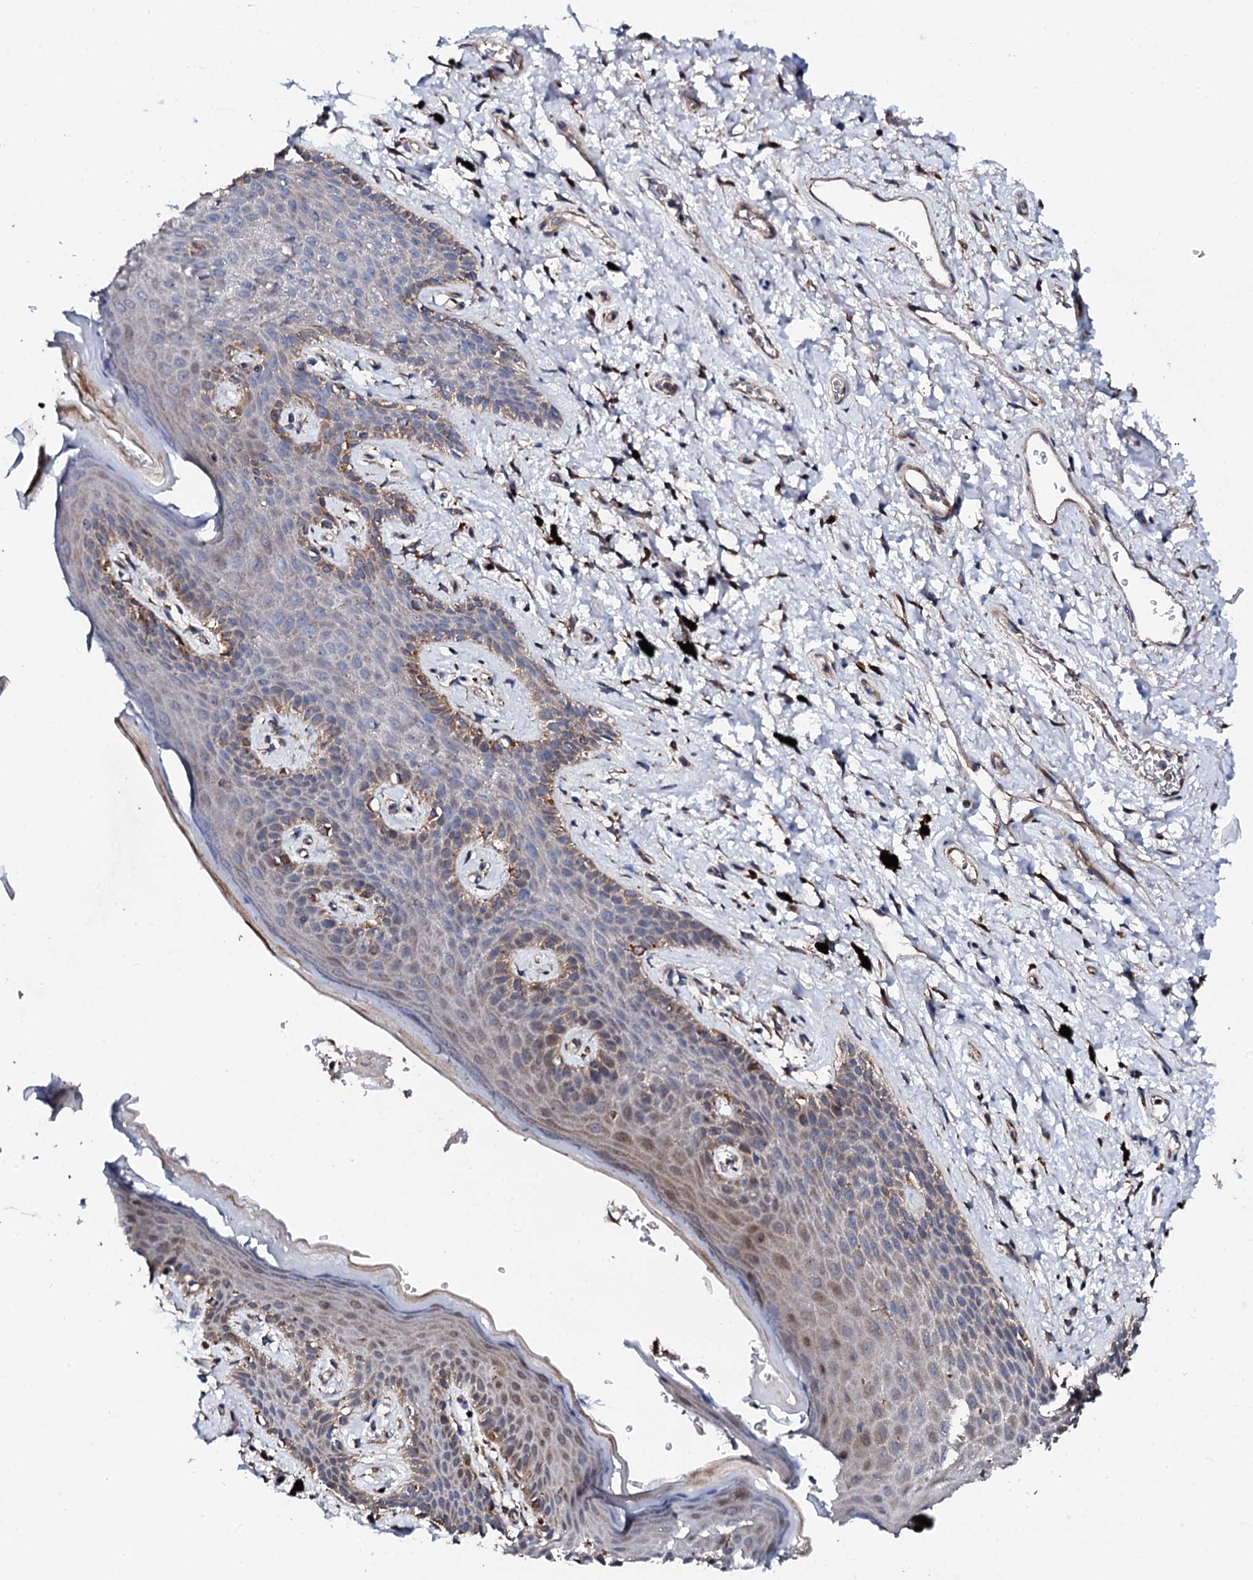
{"staining": {"intensity": "moderate", "quantity": "<25%", "location": "cytoplasmic/membranous"}, "tissue": "skin", "cell_type": "Epidermal cells", "image_type": "normal", "snomed": [{"axis": "morphology", "description": "Normal tissue, NOS"}, {"axis": "topography", "description": "Anal"}], "caption": "Protein analysis of unremarkable skin reveals moderate cytoplasmic/membranous positivity in about <25% of epidermal cells. (IHC, brightfield microscopy, high magnification).", "gene": "LIPT2", "patient": {"sex": "female", "age": 46}}